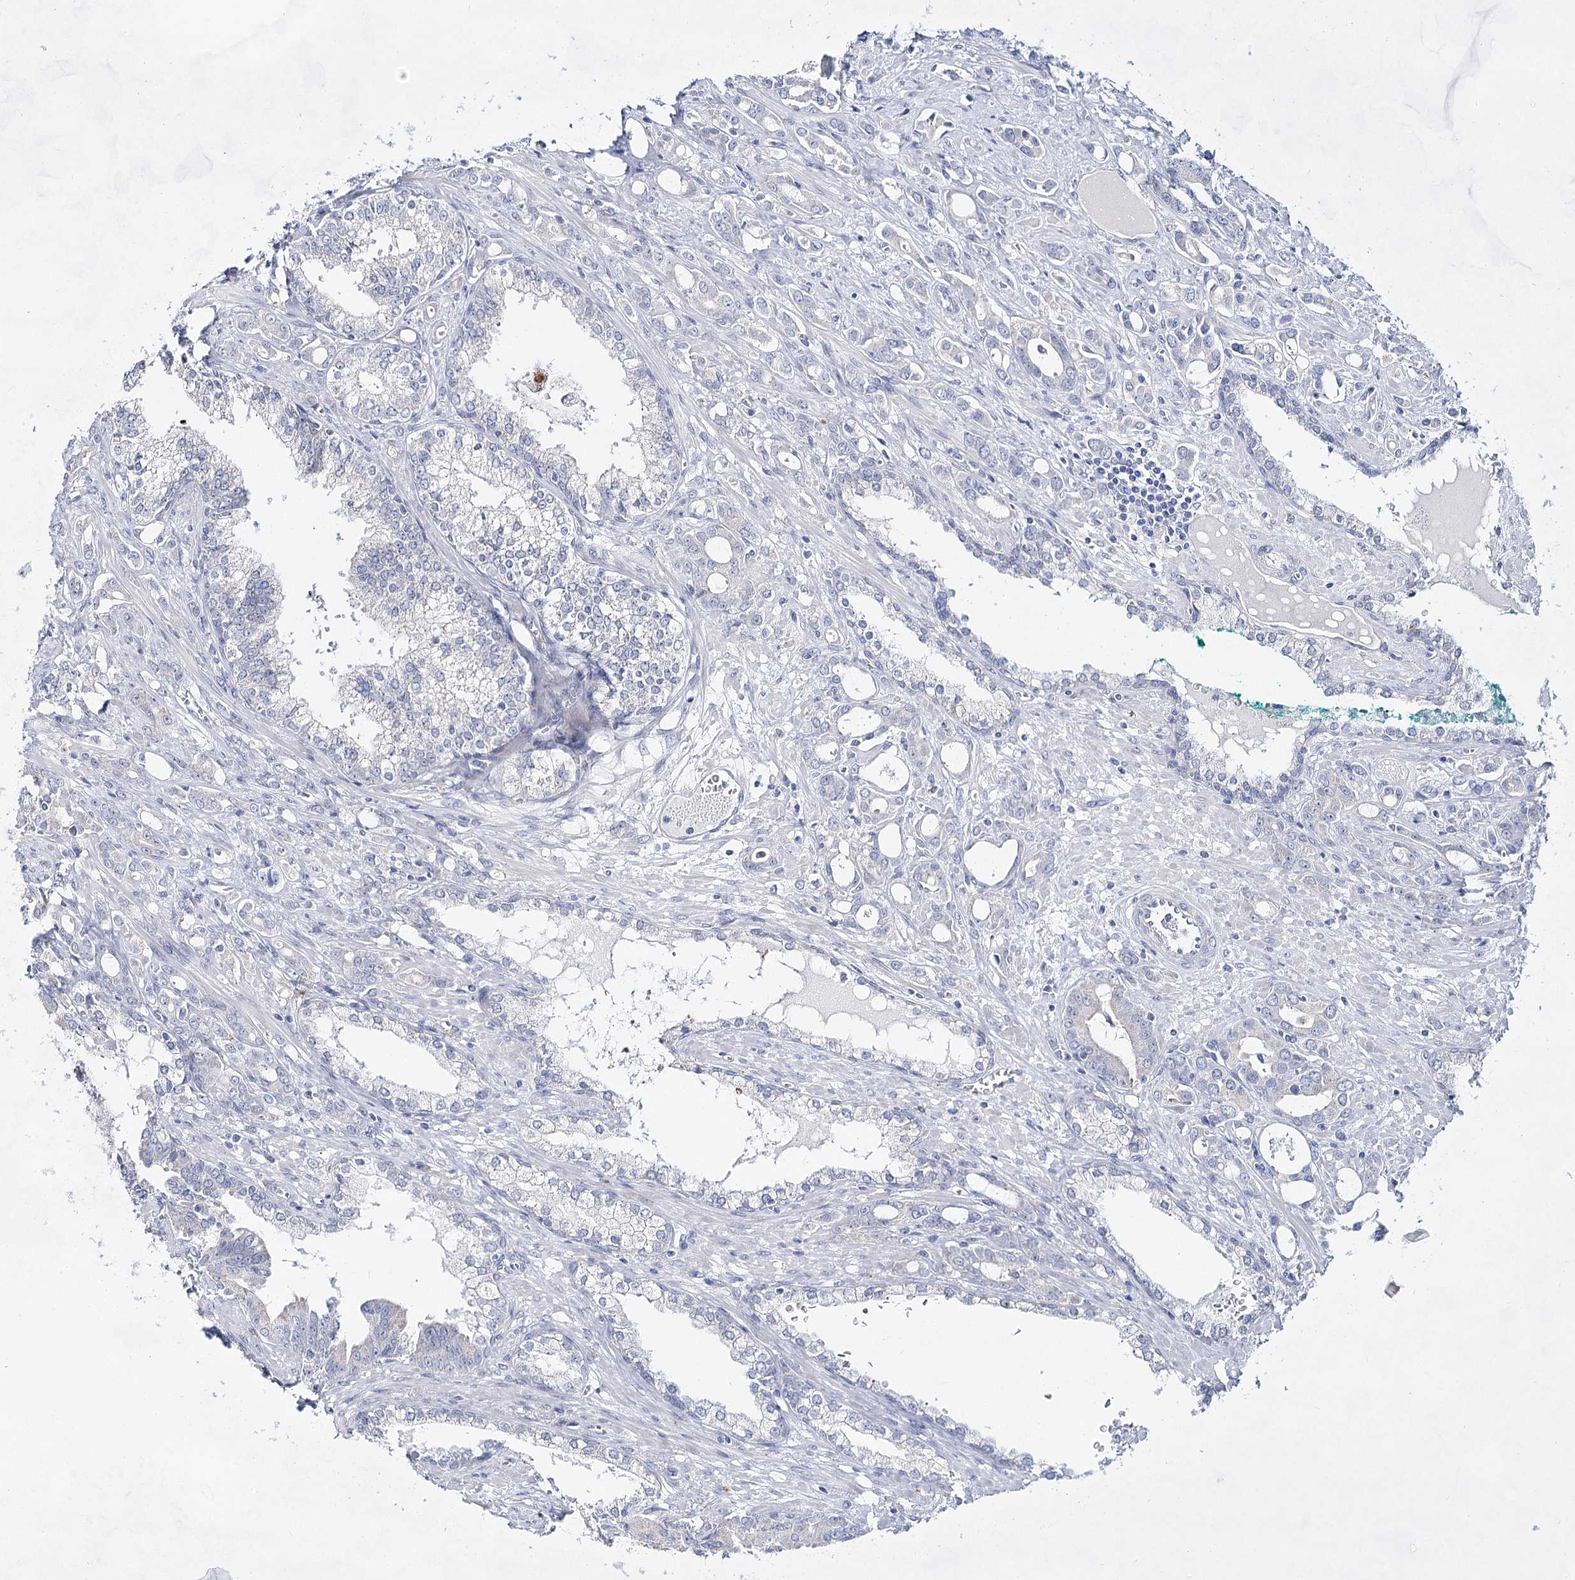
{"staining": {"intensity": "negative", "quantity": "none", "location": "none"}, "tissue": "prostate cancer", "cell_type": "Tumor cells", "image_type": "cancer", "snomed": [{"axis": "morphology", "description": "Adenocarcinoma, High grade"}, {"axis": "topography", "description": "Prostate"}], "caption": "Immunohistochemistry of human prostate adenocarcinoma (high-grade) exhibits no staining in tumor cells. (Stains: DAB (3,3'-diaminobenzidine) IHC with hematoxylin counter stain, Microscopy: brightfield microscopy at high magnification).", "gene": "BPHL", "patient": {"sex": "male", "age": 72}}